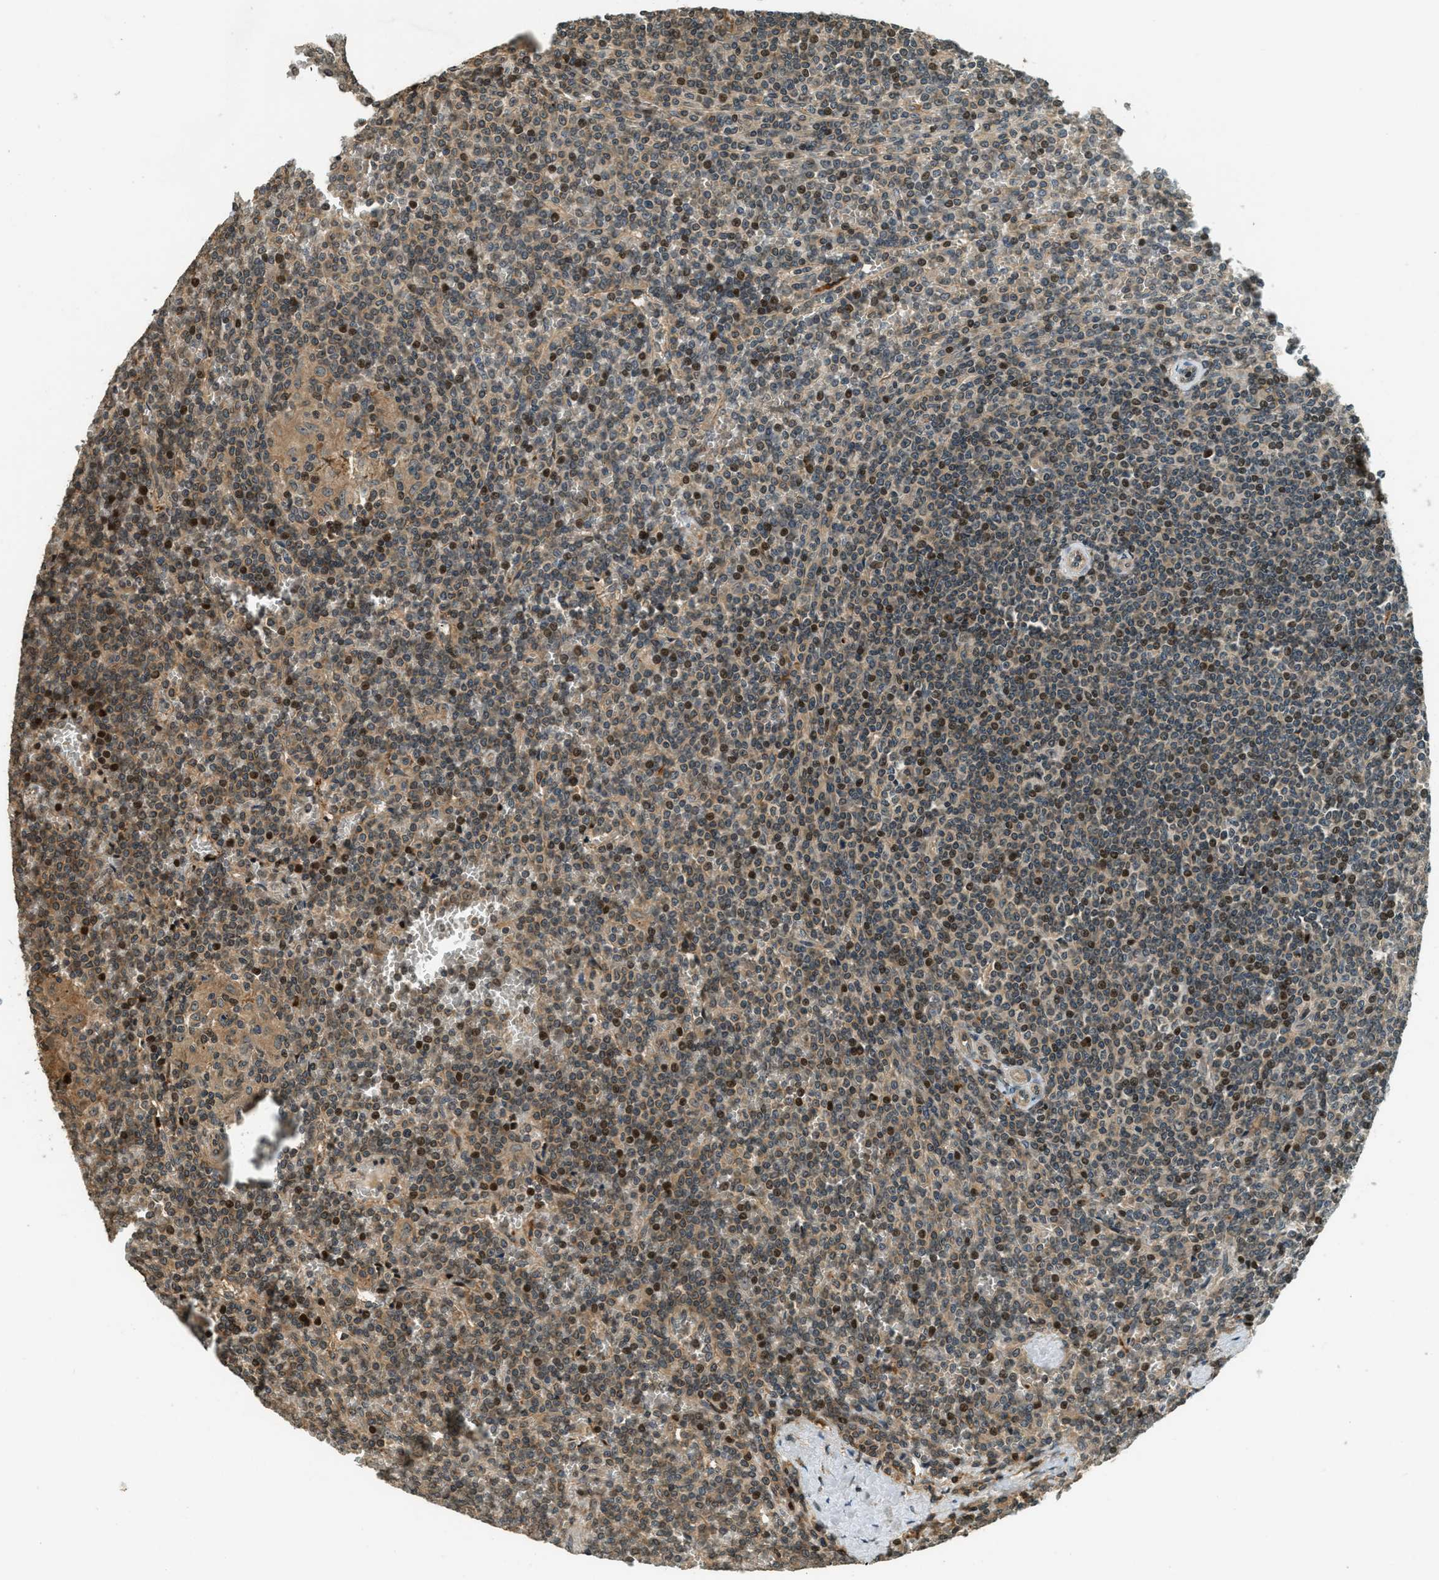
{"staining": {"intensity": "strong", "quantity": "25%-75%", "location": "nuclear"}, "tissue": "lymphoma", "cell_type": "Tumor cells", "image_type": "cancer", "snomed": [{"axis": "morphology", "description": "Malignant lymphoma, non-Hodgkin's type, Low grade"}, {"axis": "topography", "description": "Spleen"}], "caption": "DAB (3,3'-diaminobenzidine) immunohistochemical staining of lymphoma reveals strong nuclear protein positivity in about 25%-75% of tumor cells.", "gene": "PTPN23", "patient": {"sex": "female", "age": 19}}